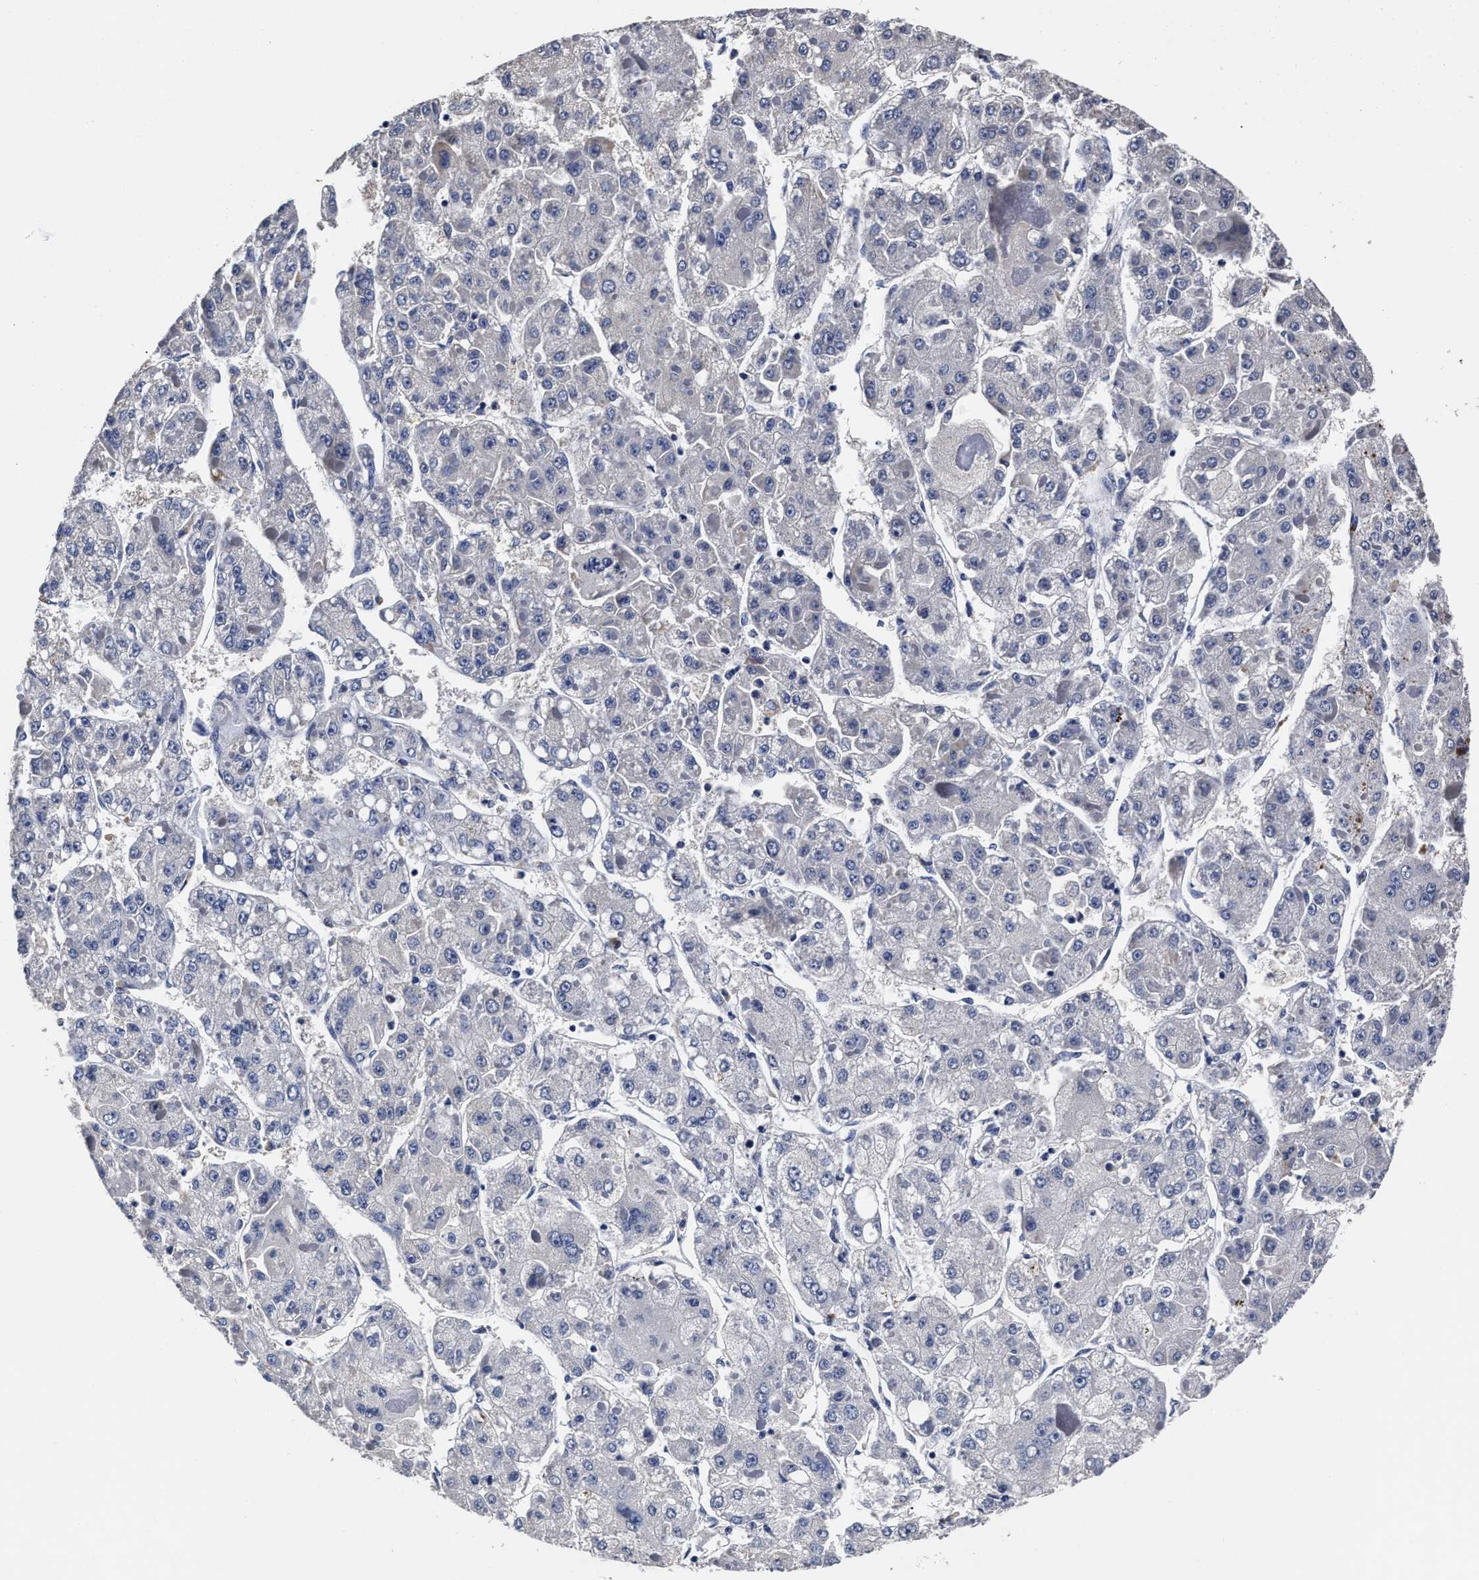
{"staining": {"intensity": "negative", "quantity": "none", "location": "none"}, "tissue": "liver cancer", "cell_type": "Tumor cells", "image_type": "cancer", "snomed": [{"axis": "morphology", "description": "Carcinoma, Hepatocellular, NOS"}, {"axis": "topography", "description": "Liver"}], "caption": "IHC histopathology image of liver cancer stained for a protein (brown), which demonstrates no expression in tumor cells.", "gene": "OLFML2A", "patient": {"sex": "female", "age": 73}}